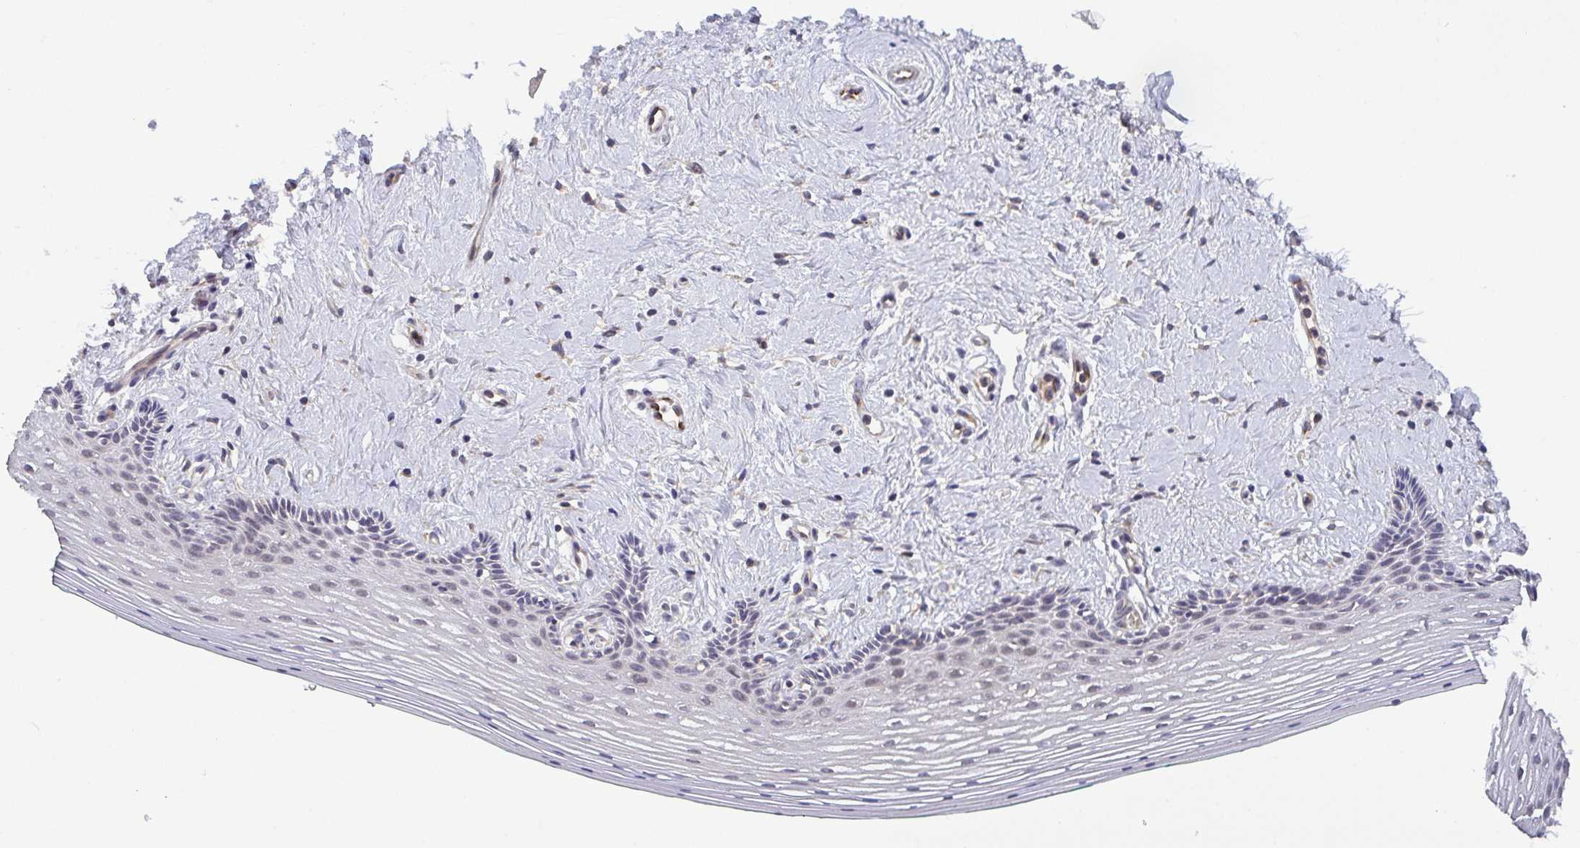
{"staining": {"intensity": "negative", "quantity": "none", "location": "none"}, "tissue": "vagina", "cell_type": "Squamous epithelial cells", "image_type": "normal", "snomed": [{"axis": "morphology", "description": "Normal tissue, NOS"}, {"axis": "topography", "description": "Vagina"}], "caption": "This is an immunohistochemistry (IHC) micrograph of normal human vagina. There is no positivity in squamous epithelial cells.", "gene": "OSBPL7", "patient": {"sex": "female", "age": 42}}